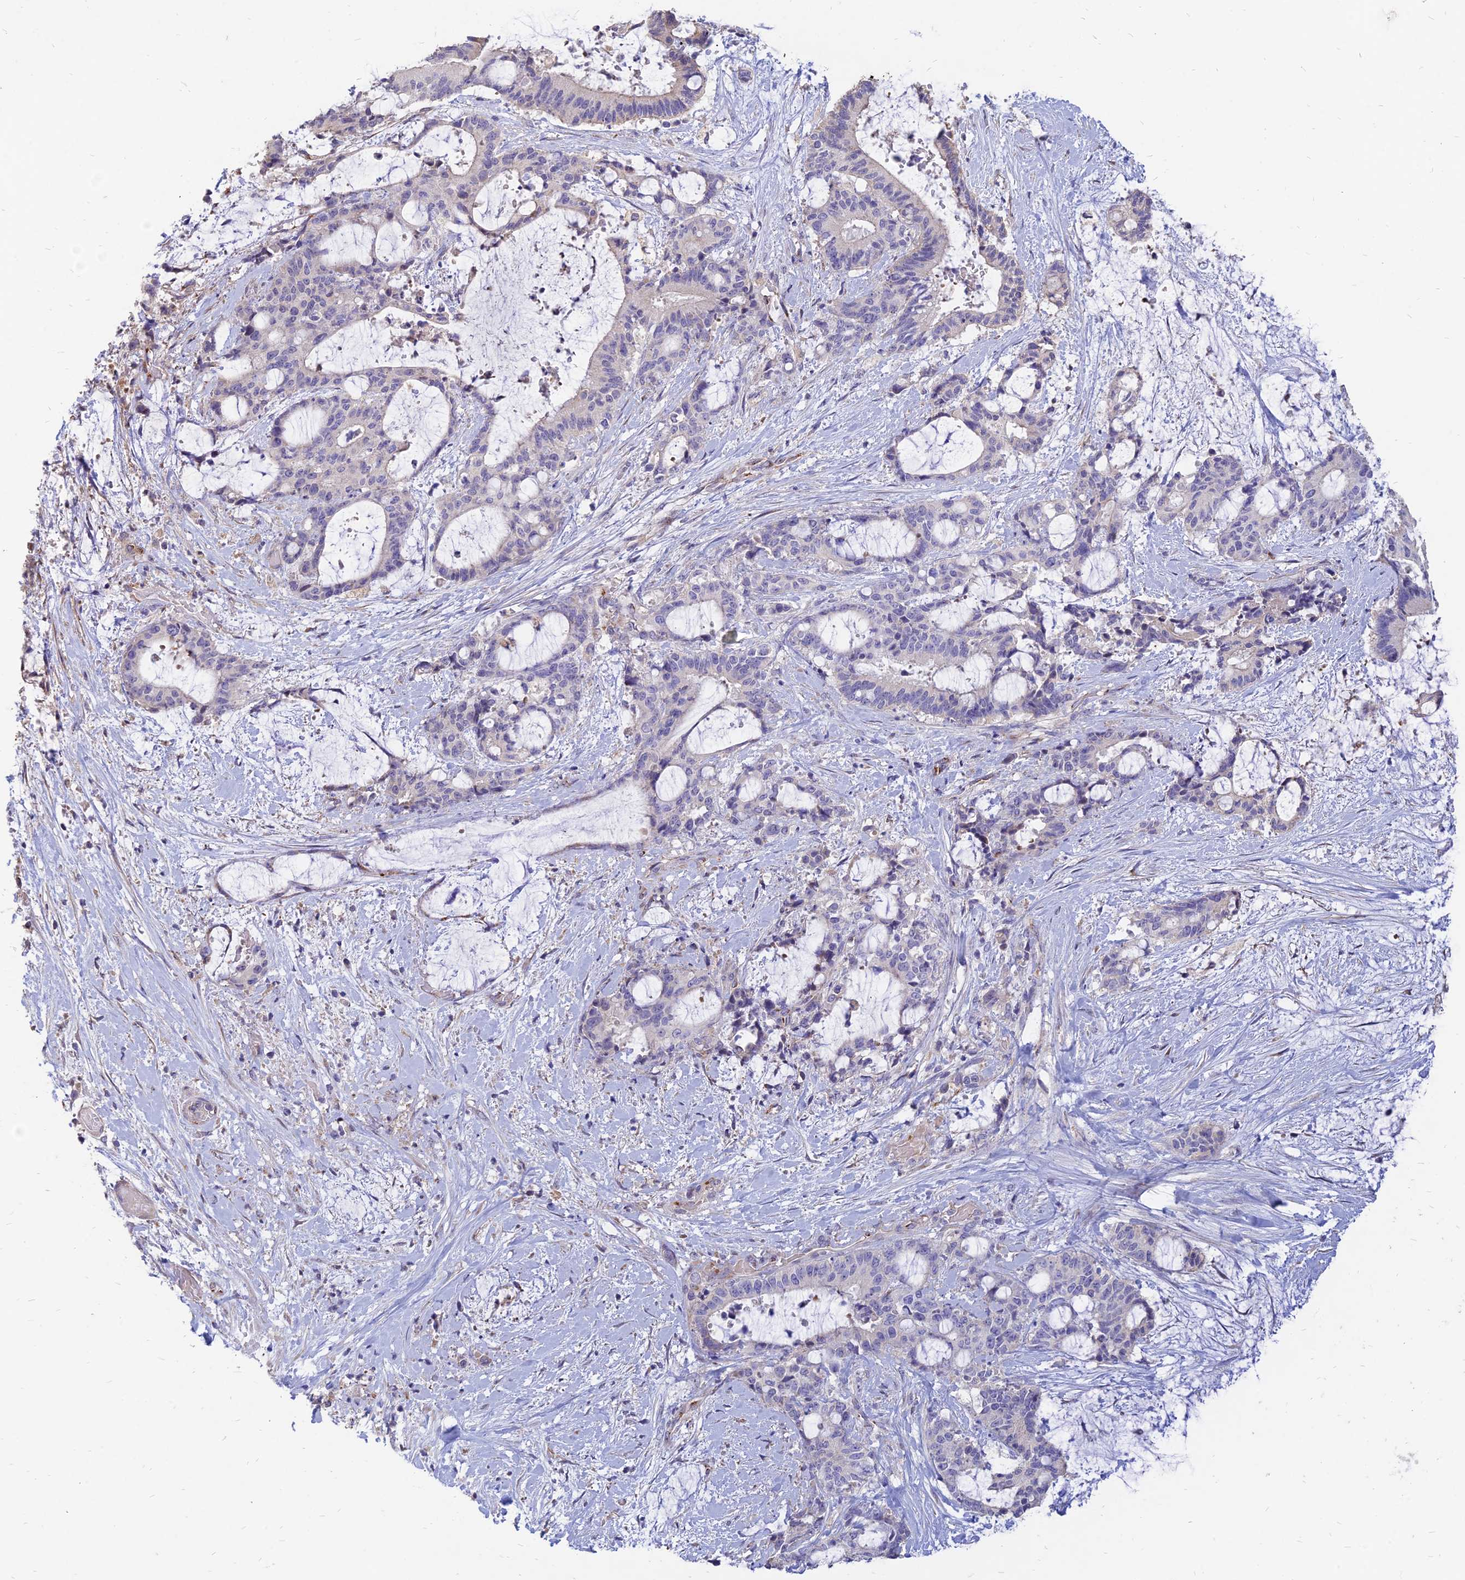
{"staining": {"intensity": "negative", "quantity": "none", "location": "none"}, "tissue": "liver cancer", "cell_type": "Tumor cells", "image_type": "cancer", "snomed": [{"axis": "morphology", "description": "Normal tissue, NOS"}, {"axis": "morphology", "description": "Cholangiocarcinoma"}, {"axis": "topography", "description": "Liver"}, {"axis": "topography", "description": "Peripheral nerve tissue"}], "caption": "IHC histopathology image of liver cholangiocarcinoma stained for a protein (brown), which displays no staining in tumor cells.", "gene": "ST3GAL6", "patient": {"sex": "female", "age": 73}}